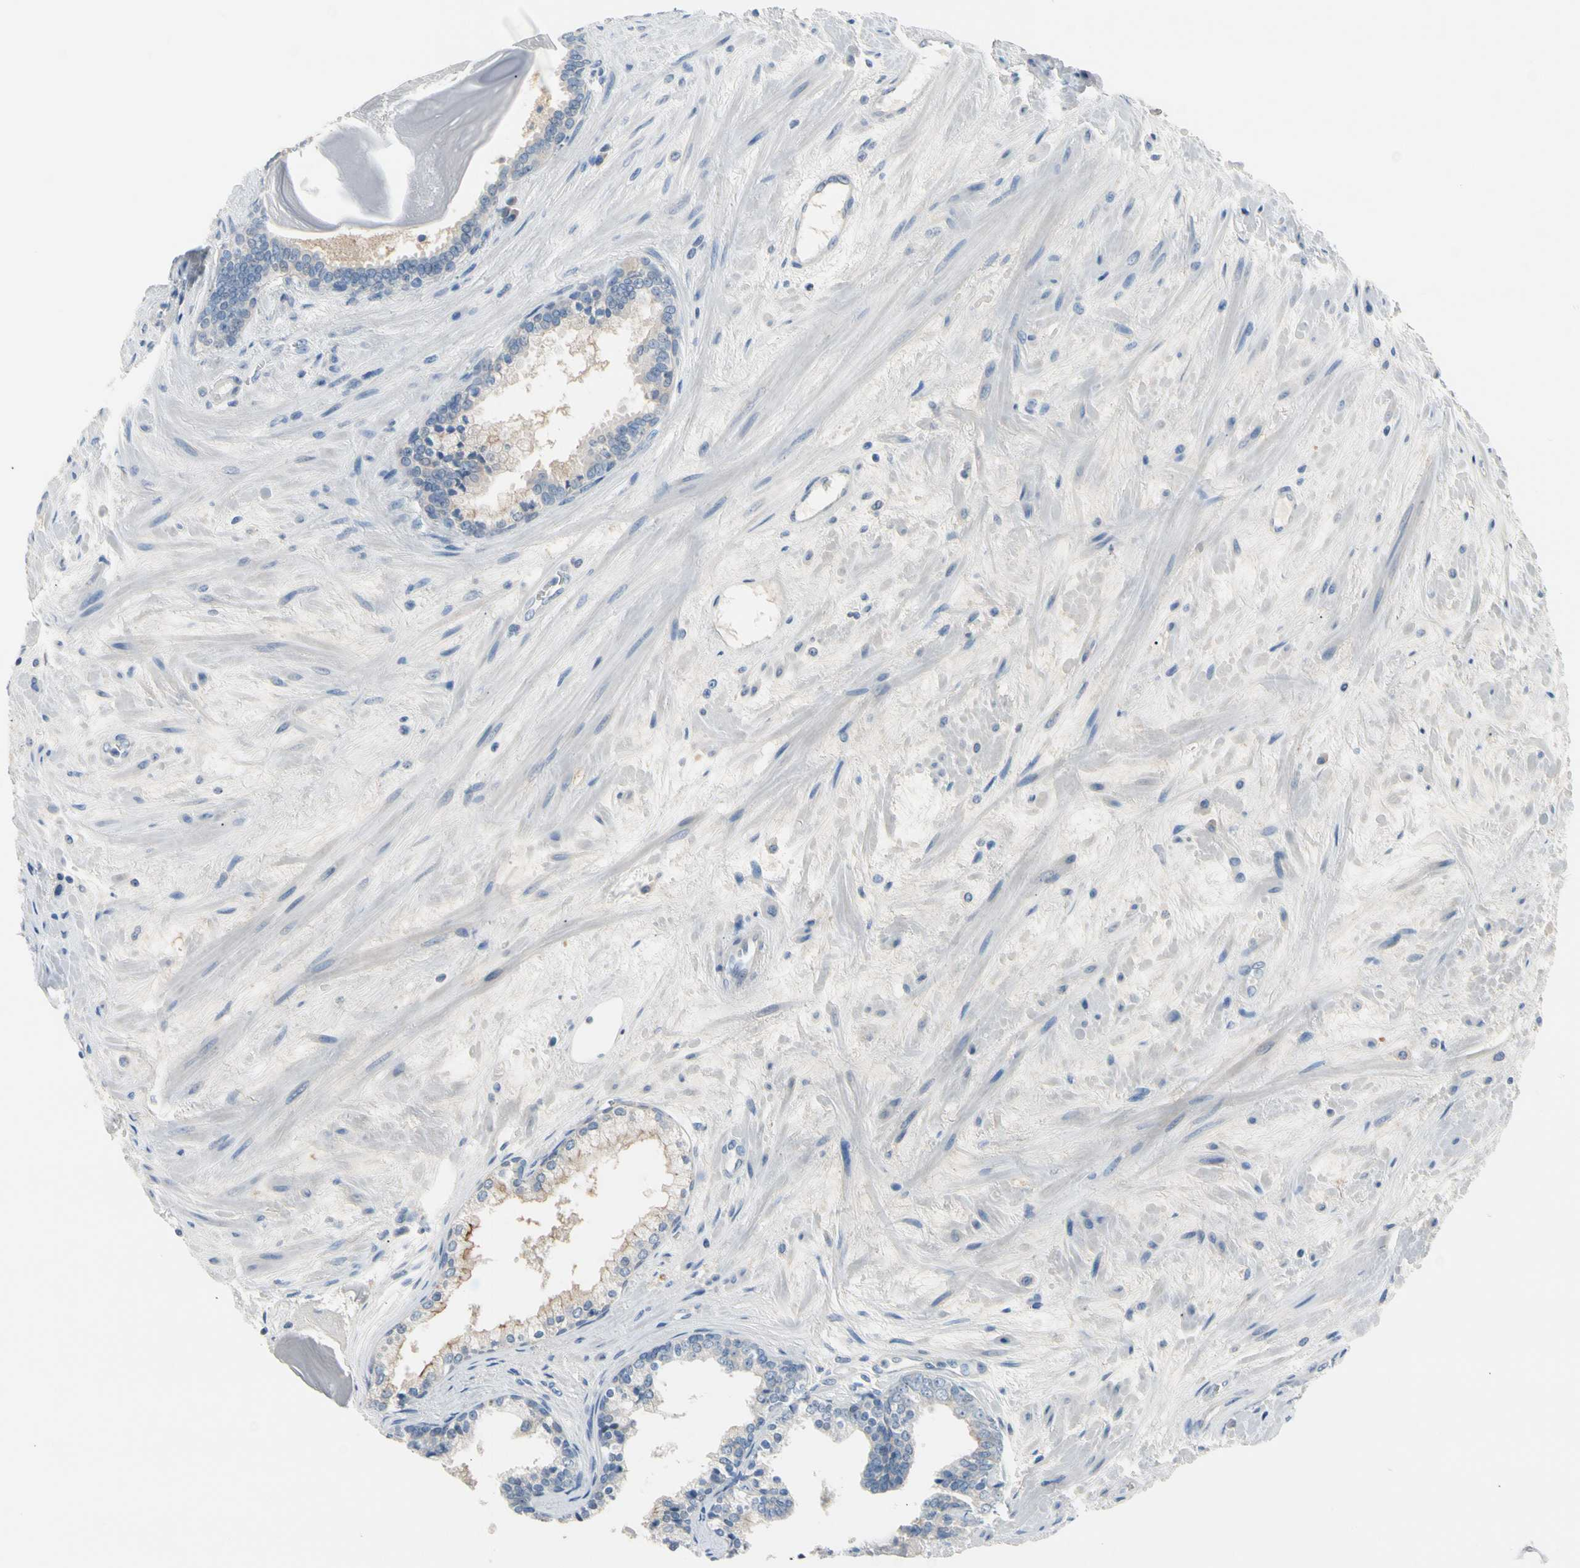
{"staining": {"intensity": "moderate", "quantity": "25%-75%", "location": "cytoplasmic/membranous"}, "tissue": "prostate", "cell_type": "Glandular cells", "image_type": "normal", "snomed": [{"axis": "morphology", "description": "Normal tissue, NOS"}, {"axis": "topography", "description": "Prostate"}], "caption": "High-magnification brightfield microscopy of benign prostate stained with DAB (3,3'-diaminobenzidine) (brown) and counterstained with hematoxylin (blue). glandular cells exhibit moderate cytoplasmic/membranous expression is appreciated in about25%-75% of cells.", "gene": "MARK1", "patient": {"sex": "male", "age": 65}}